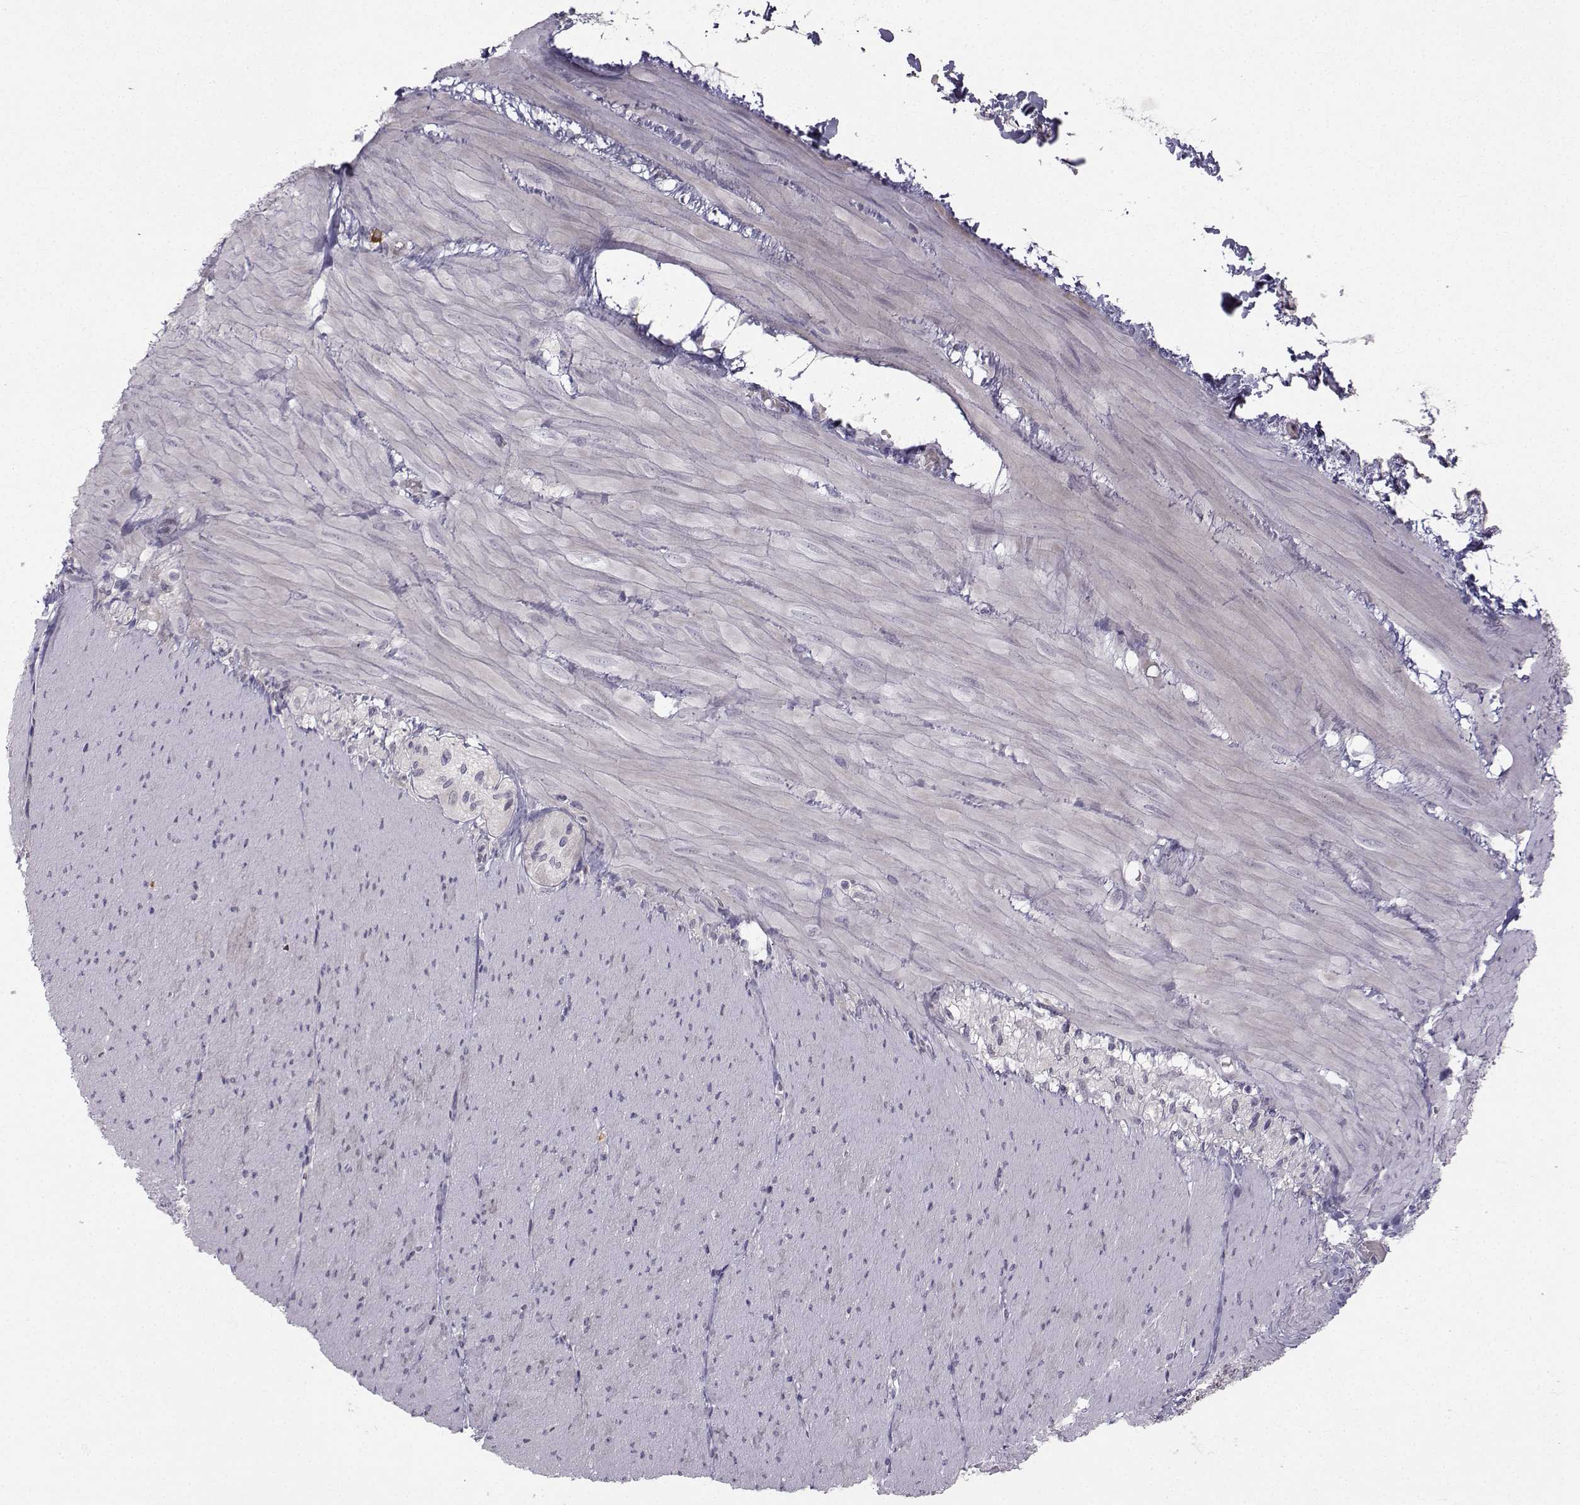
{"staining": {"intensity": "negative", "quantity": "none", "location": "none"}, "tissue": "soft tissue", "cell_type": "Fibroblasts", "image_type": "normal", "snomed": [{"axis": "morphology", "description": "Normal tissue, NOS"}, {"axis": "topography", "description": "Smooth muscle"}, {"axis": "topography", "description": "Duodenum"}, {"axis": "topography", "description": "Peripheral nerve tissue"}], "caption": "The image shows no significant positivity in fibroblasts of soft tissue. (Brightfield microscopy of DAB (3,3'-diaminobenzidine) immunohistochemistry (IHC) at high magnification).", "gene": "LRP8", "patient": {"sex": "female", "age": 61}}